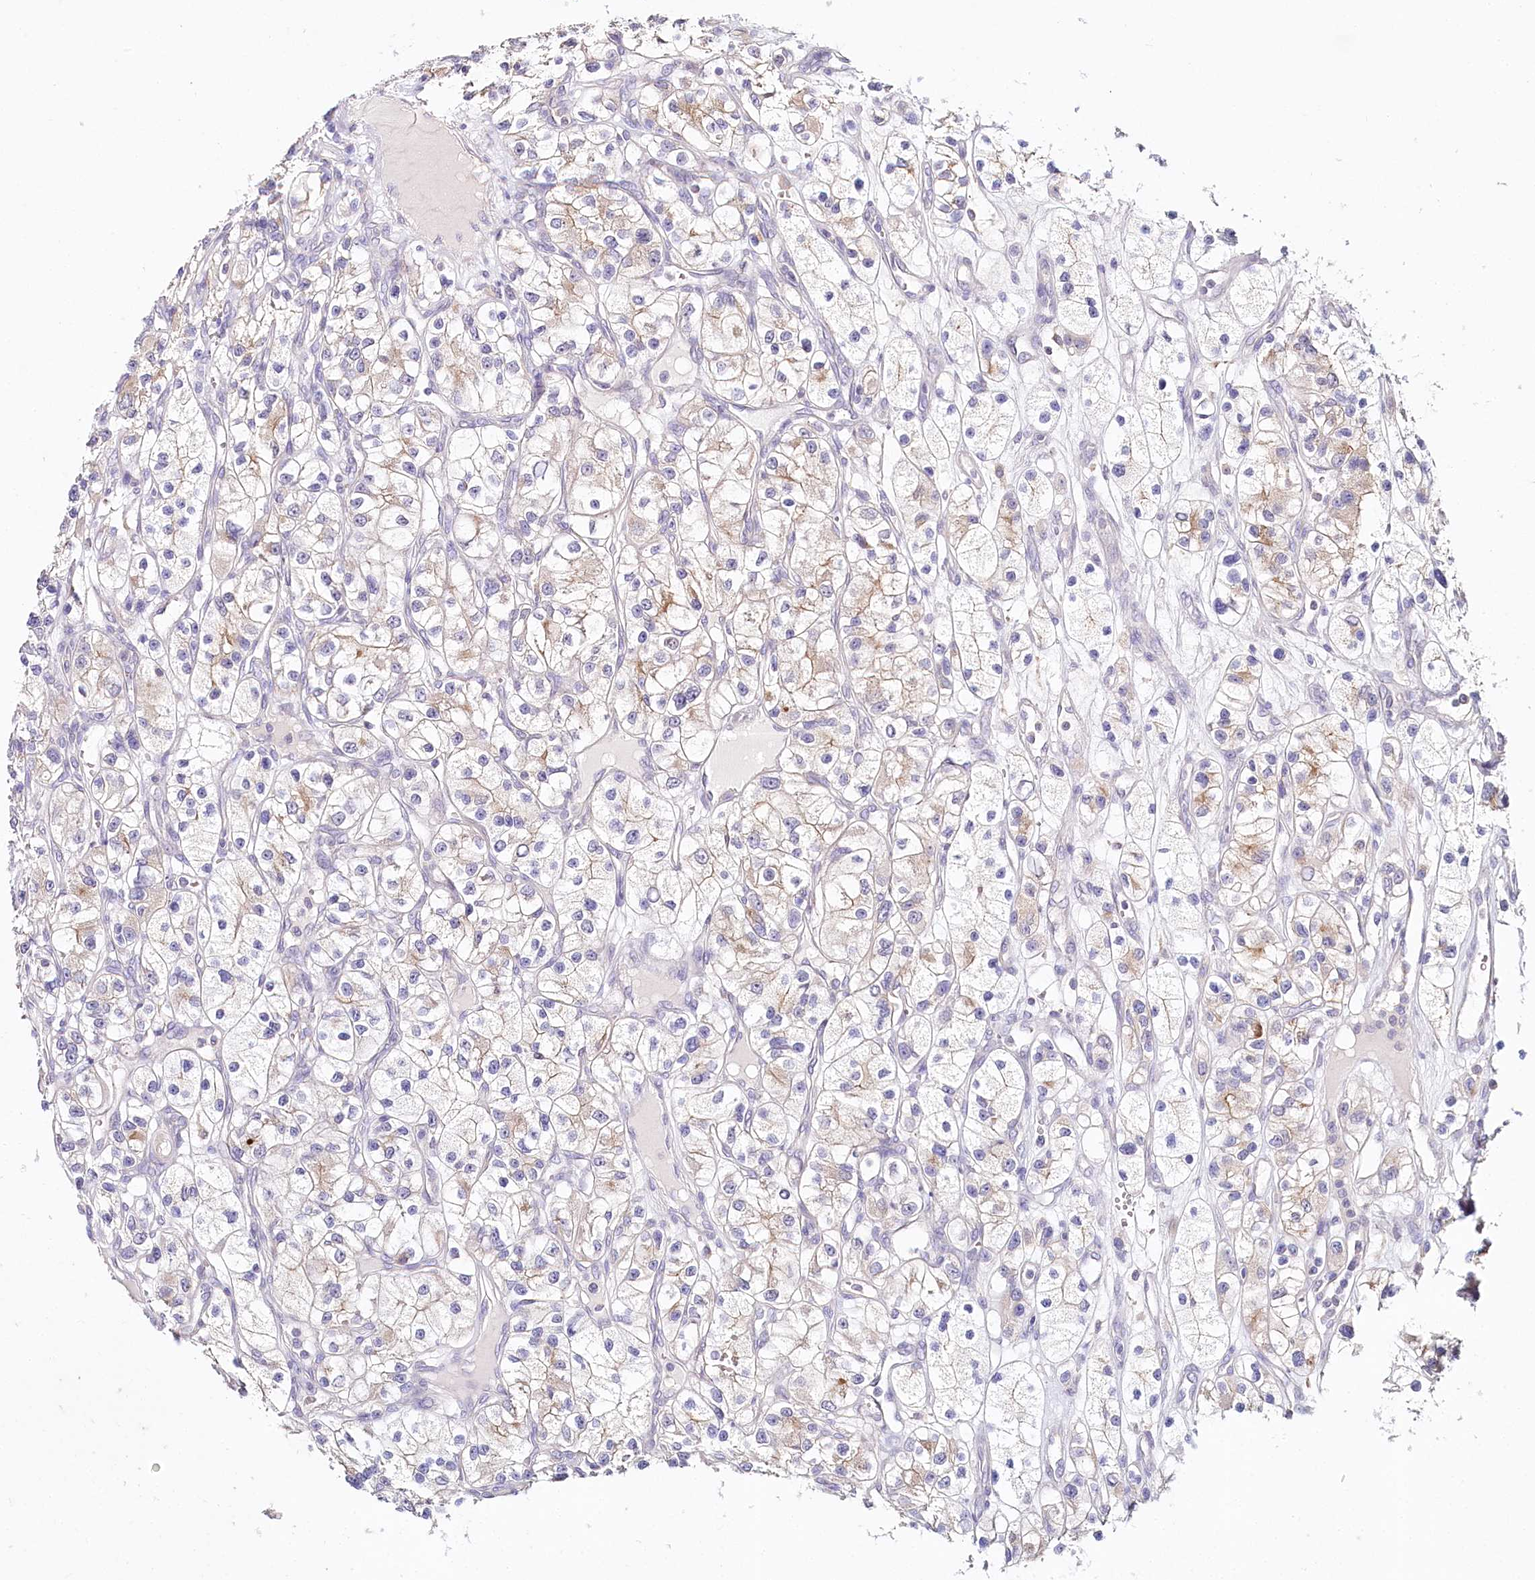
{"staining": {"intensity": "weak", "quantity": "<25%", "location": "cytoplasmic/membranous"}, "tissue": "renal cancer", "cell_type": "Tumor cells", "image_type": "cancer", "snomed": [{"axis": "morphology", "description": "Adenocarcinoma, NOS"}, {"axis": "topography", "description": "Kidney"}], "caption": "Immunohistochemistry (IHC) of human renal cancer (adenocarcinoma) shows no expression in tumor cells. The staining is performed using DAB brown chromogen with nuclei counter-stained in using hematoxylin.", "gene": "DAPK1", "patient": {"sex": "female", "age": 57}}